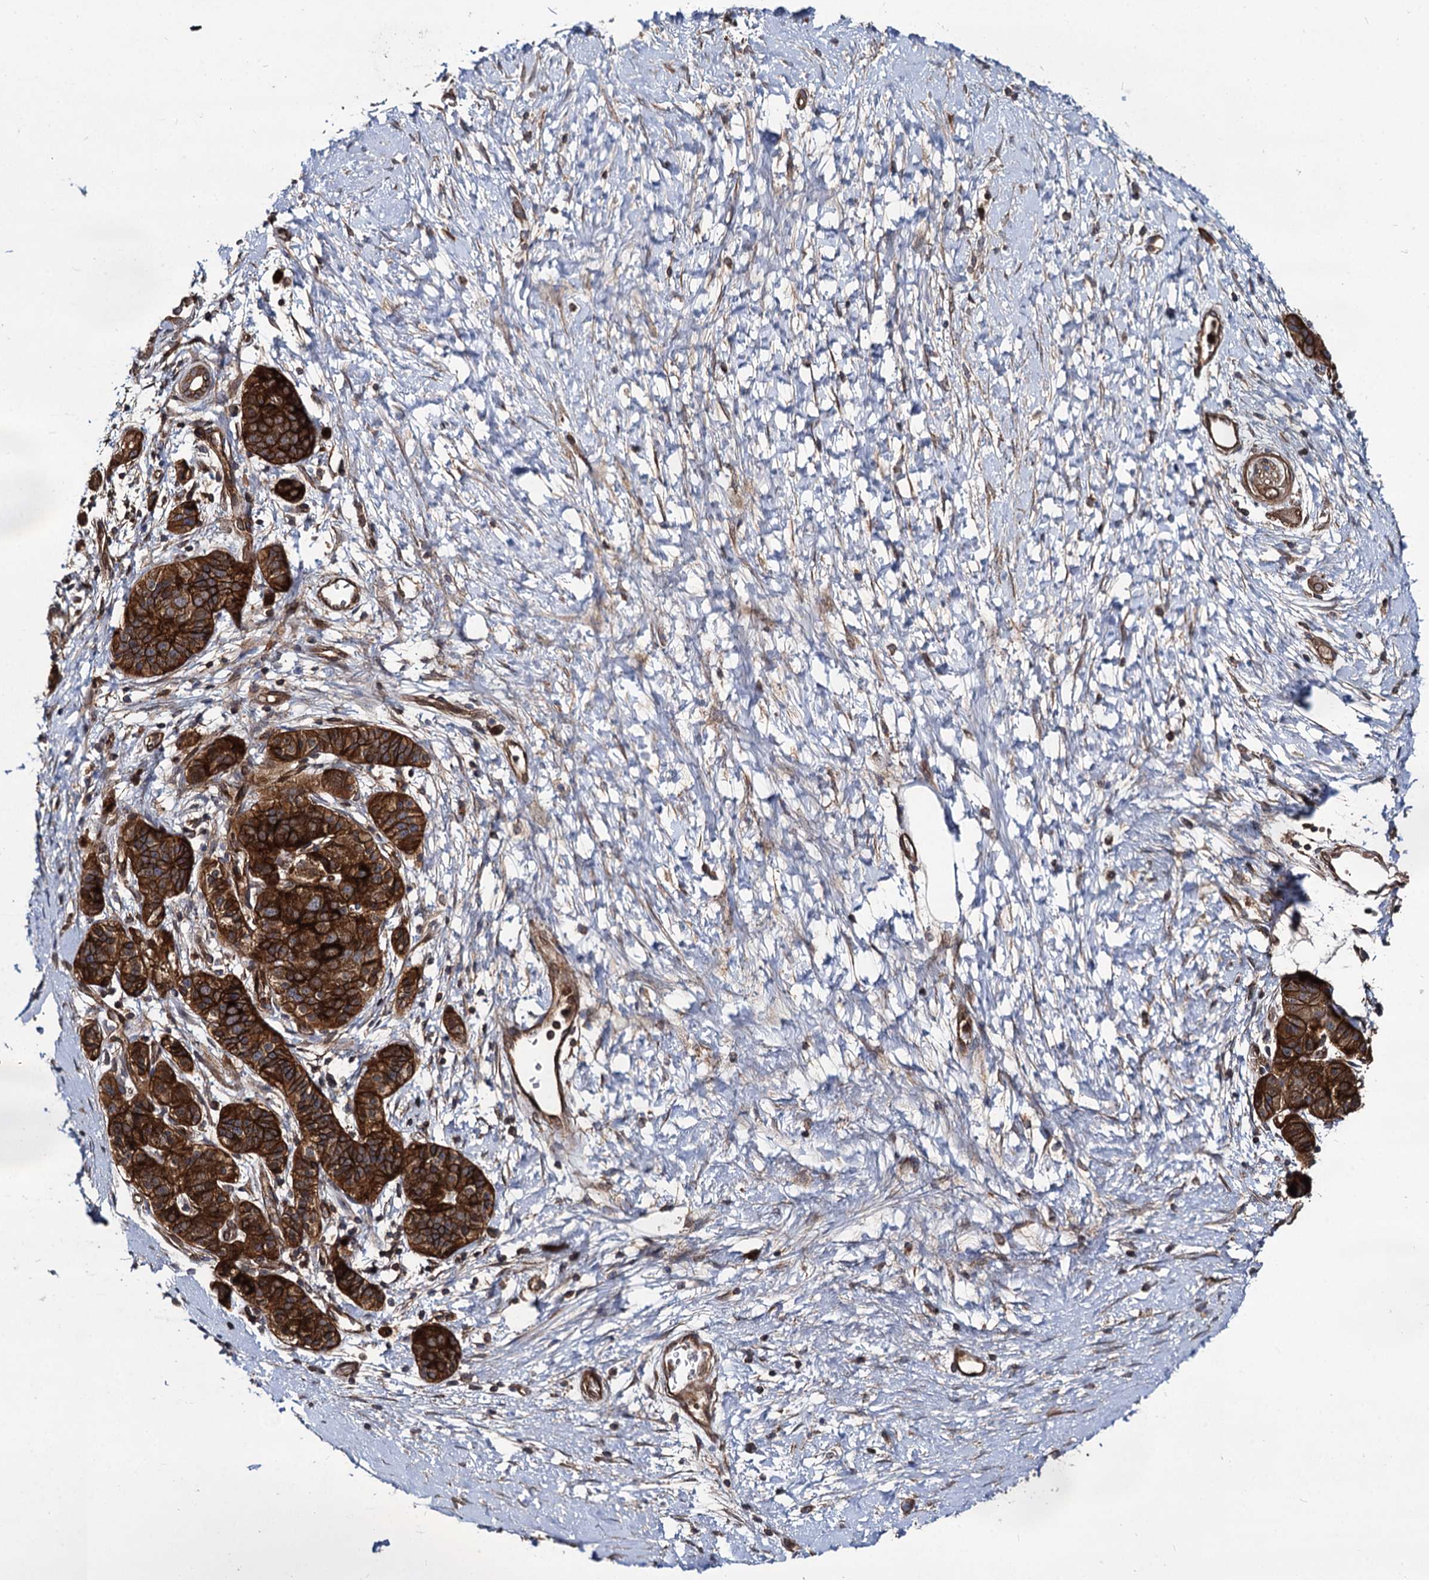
{"staining": {"intensity": "strong", "quantity": ">75%", "location": "cytoplasmic/membranous"}, "tissue": "pancreatic cancer", "cell_type": "Tumor cells", "image_type": "cancer", "snomed": [{"axis": "morphology", "description": "Adenocarcinoma, NOS"}, {"axis": "topography", "description": "Pancreas"}], "caption": "A brown stain highlights strong cytoplasmic/membranous staining of a protein in pancreatic adenocarcinoma tumor cells.", "gene": "SVIP", "patient": {"sex": "male", "age": 50}}